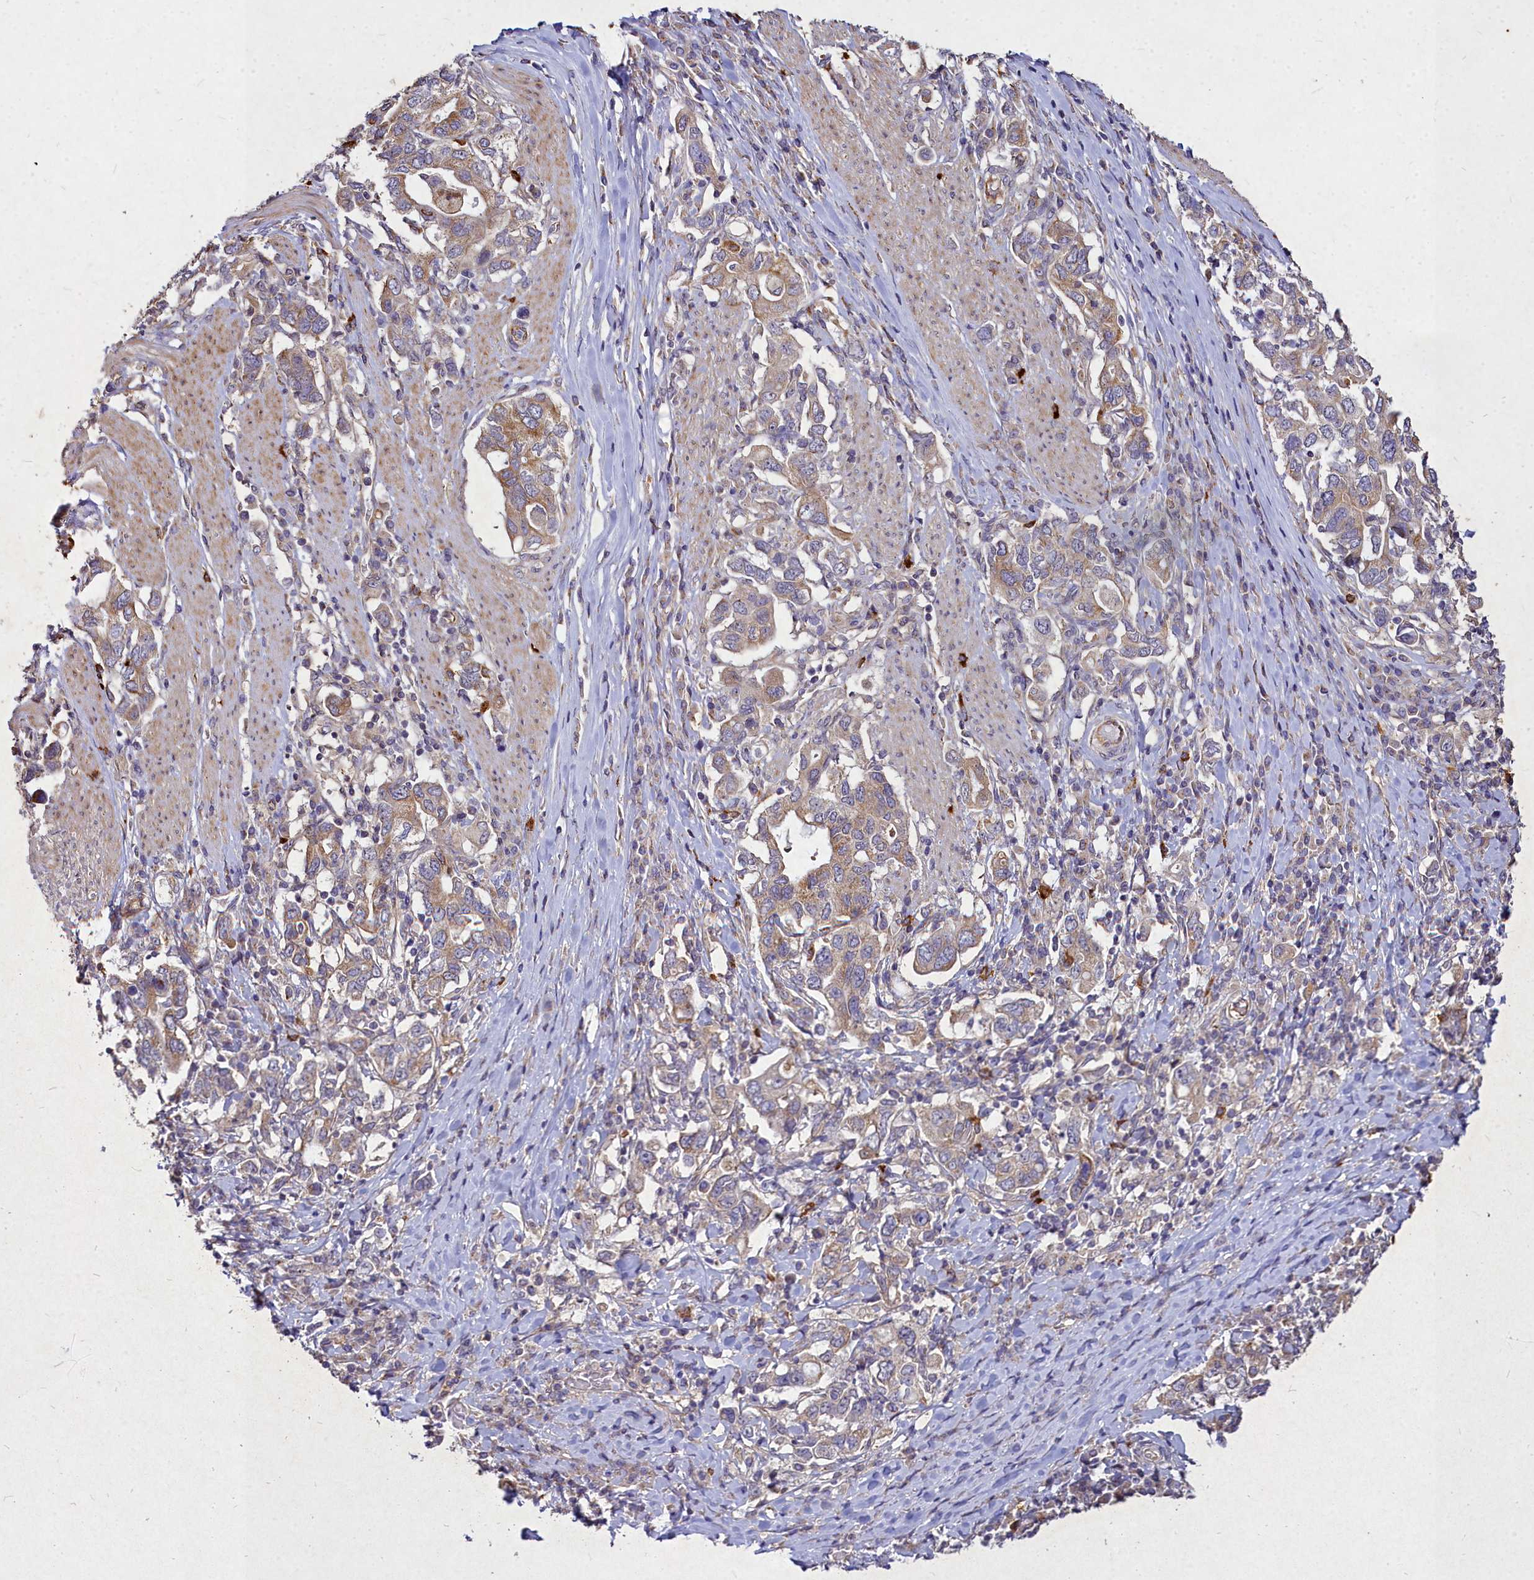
{"staining": {"intensity": "moderate", "quantity": "25%-75%", "location": "cytoplasmic/membranous"}, "tissue": "stomach cancer", "cell_type": "Tumor cells", "image_type": "cancer", "snomed": [{"axis": "morphology", "description": "Adenocarcinoma, NOS"}, {"axis": "topography", "description": "Stomach, upper"}, {"axis": "topography", "description": "Stomach"}], "caption": "Immunohistochemistry of human stomach cancer demonstrates medium levels of moderate cytoplasmic/membranous staining in about 25%-75% of tumor cells.", "gene": "SKA1", "patient": {"sex": "male", "age": 62}}